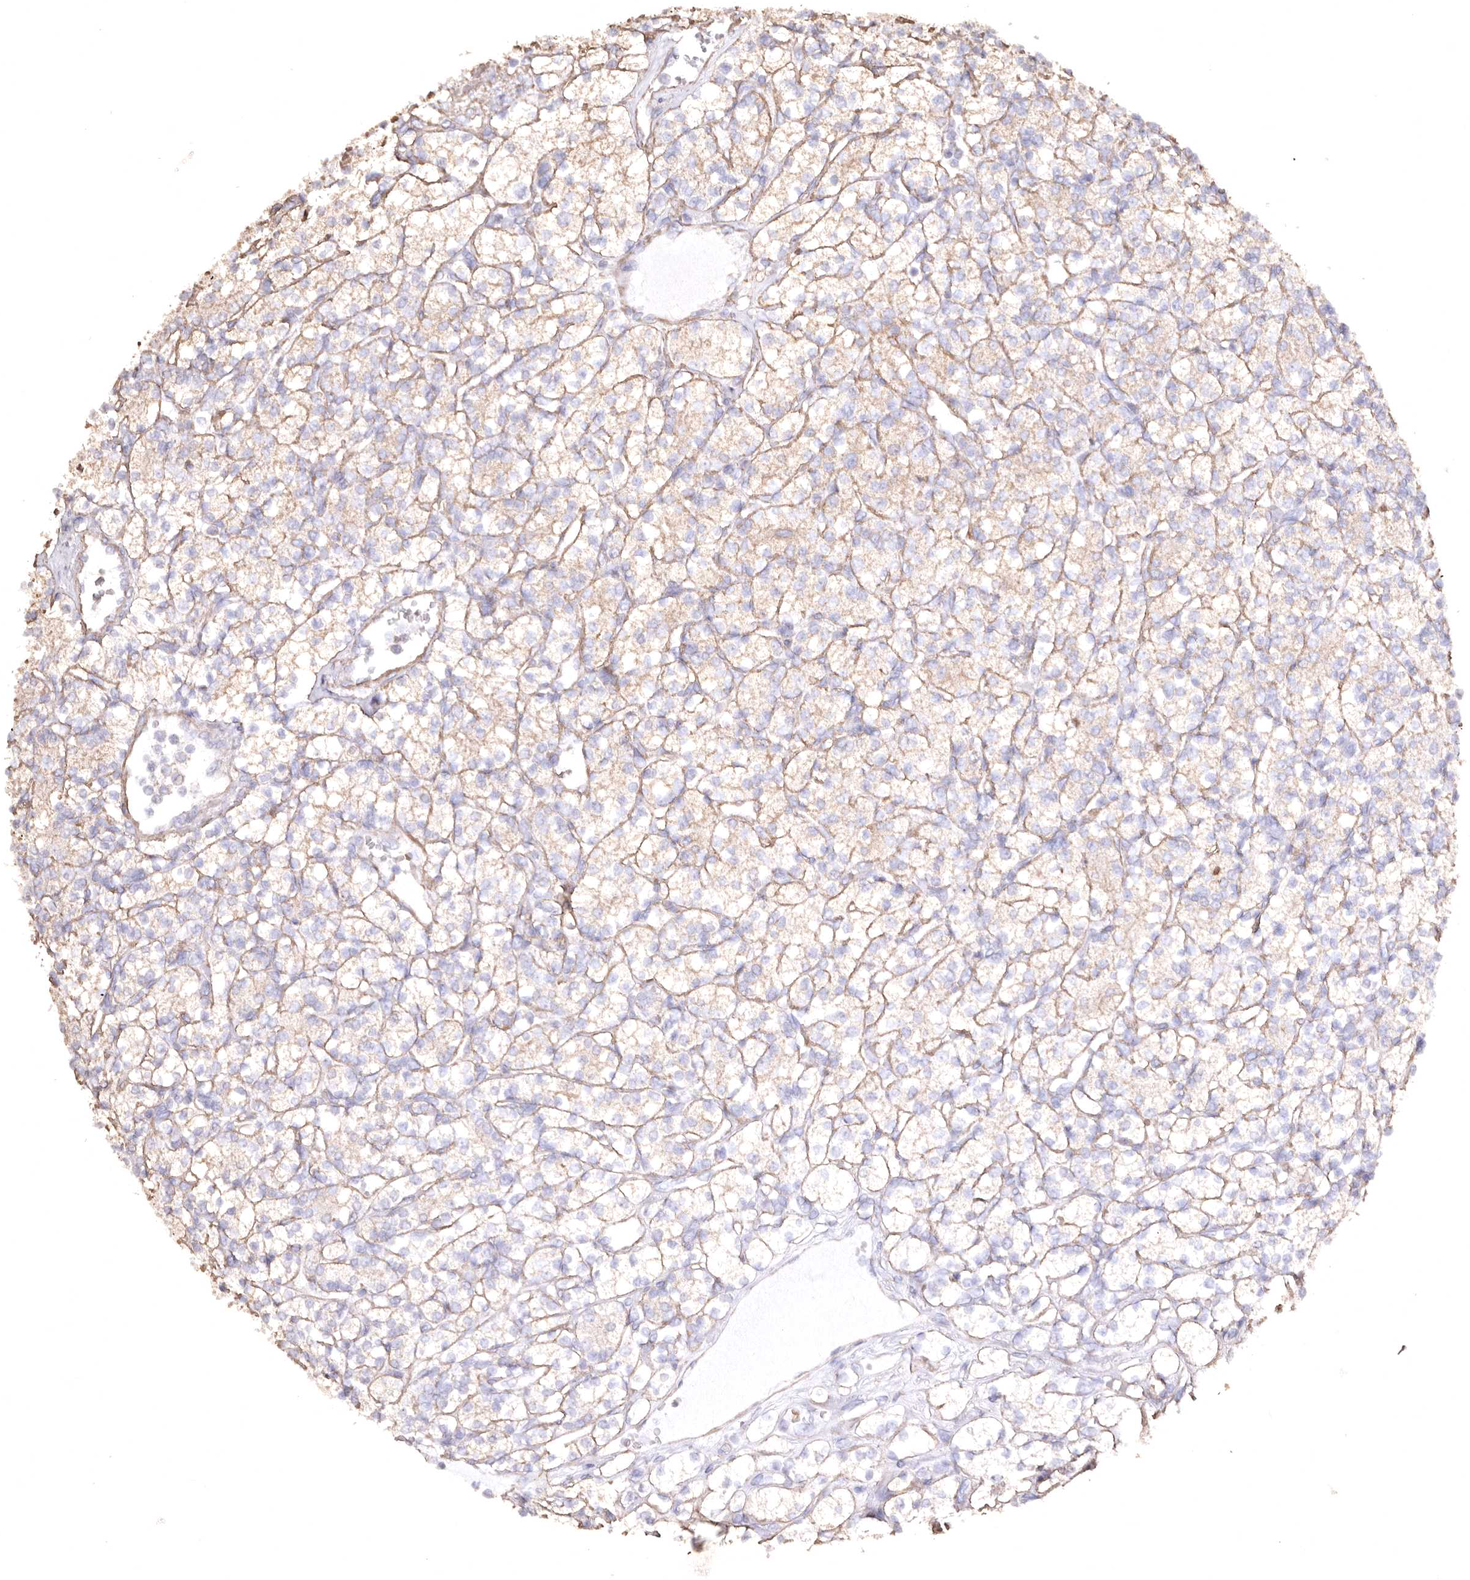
{"staining": {"intensity": "weak", "quantity": "<25%", "location": "cytoplasmic/membranous"}, "tissue": "renal cancer", "cell_type": "Tumor cells", "image_type": "cancer", "snomed": [{"axis": "morphology", "description": "Adenocarcinoma, NOS"}, {"axis": "topography", "description": "Kidney"}], "caption": "Adenocarcinoma (renal) was stained to show a protein in brown. There is no significant positivity in tumor cells. (DAB (3,3'-diaminobenzidine) immunohistochemistry with hematoxylin counter stain).", "gene": "MACC1", "patient": {"sex": "male", "age": 77}}